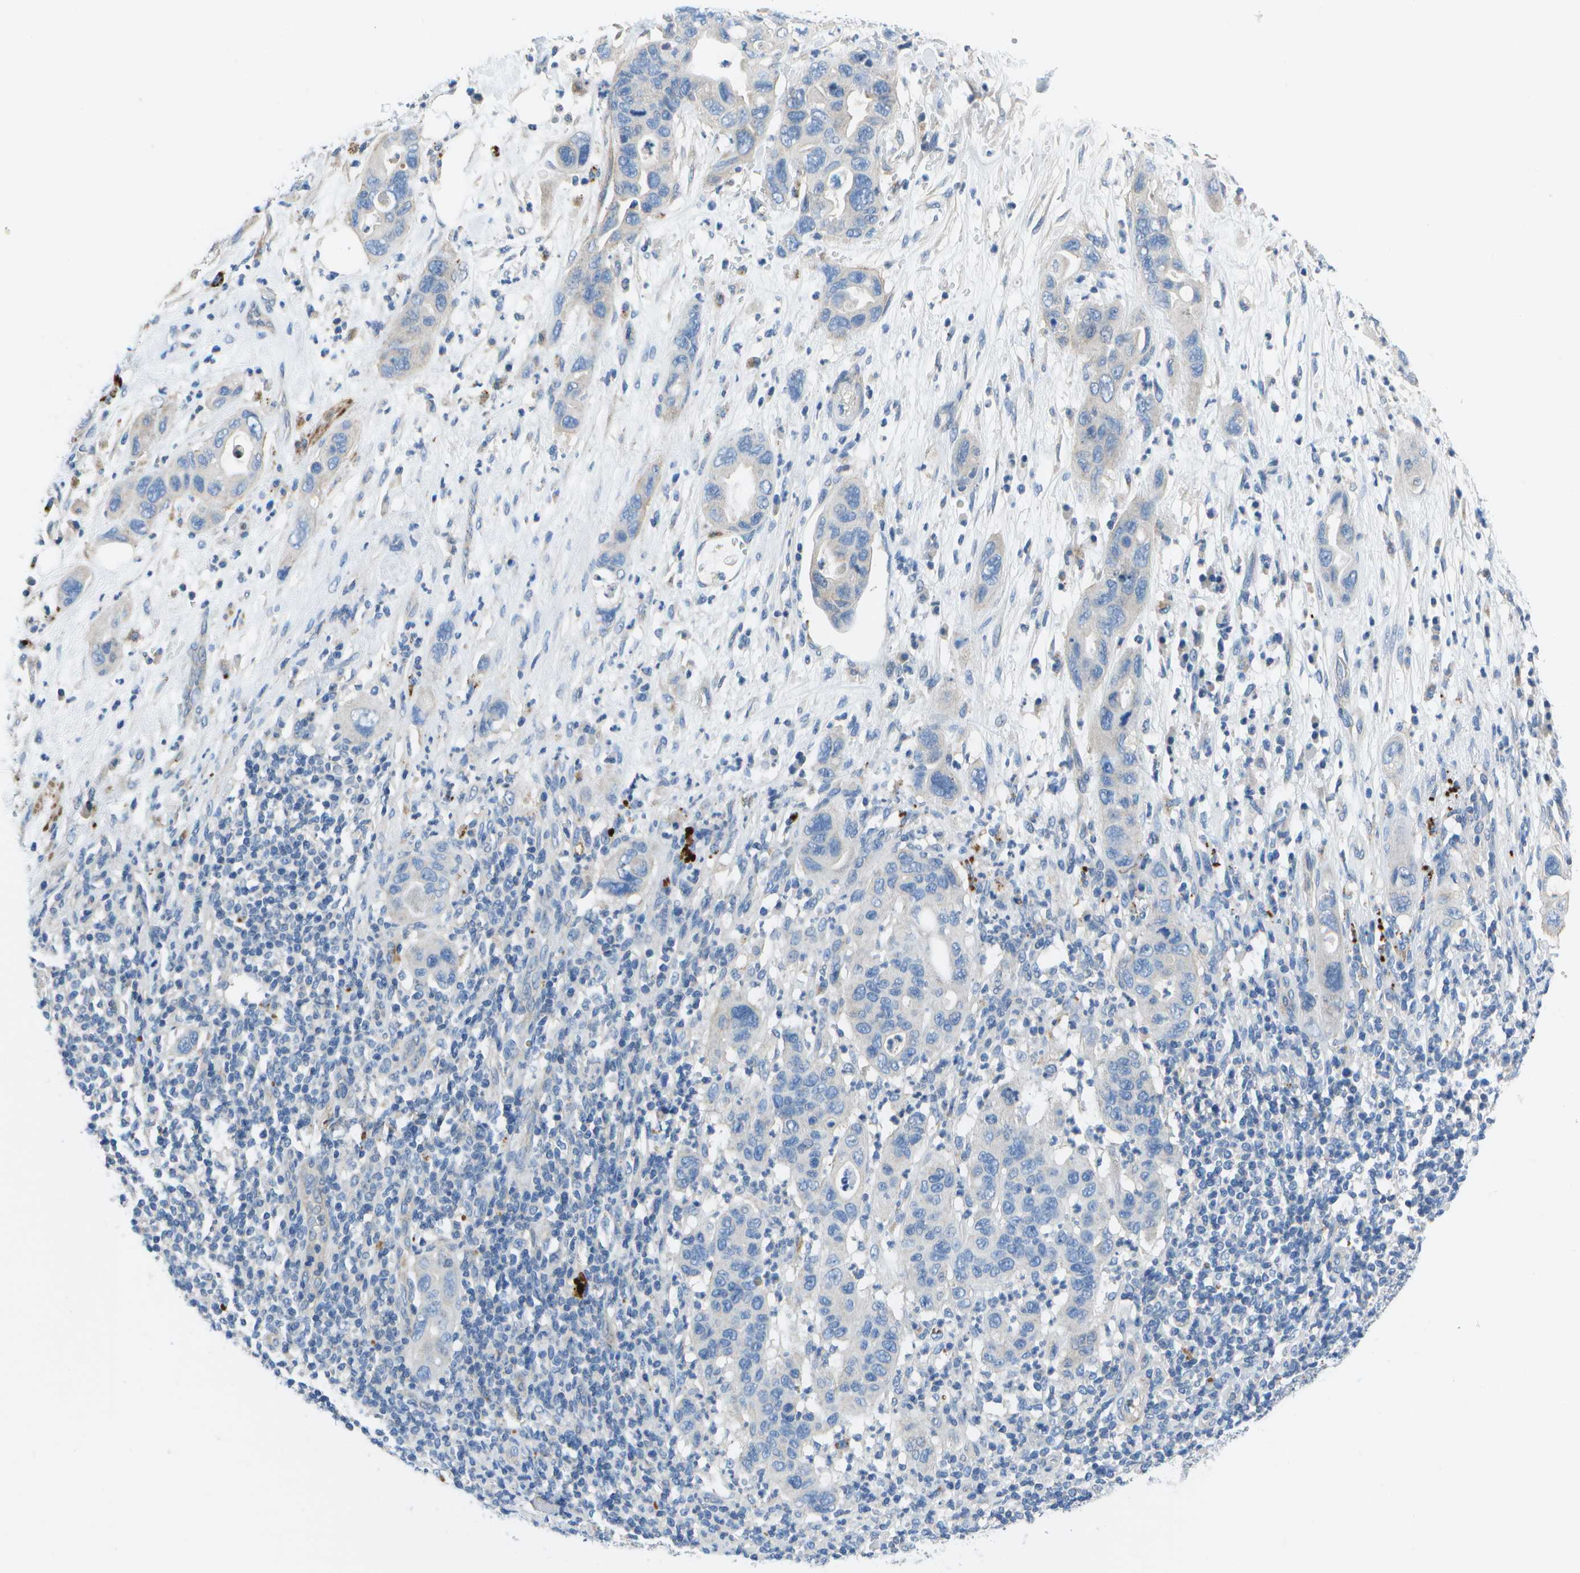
{"staining": {"intensity": "negative", "quantity": "none", "location": "none"}, "tissue": "pancreatic cancer", "cell_type": "Tumor cells", "image_type": "cancer", "snomed": [{"axis": "morphology", "description": "Adenocarcinoma, NOS"}, {"axis": "topography", "description": "Pancreas"}], "caption": "The image demonstrates no significant expression in tumor cells of pancreatic adenocarcinoma. The staining is performed using DAB brown chromogen with nuclei counter-stained in using hematoxylin.", "gene": "DCT", "patient": {"sex": "female", "age": 71}}